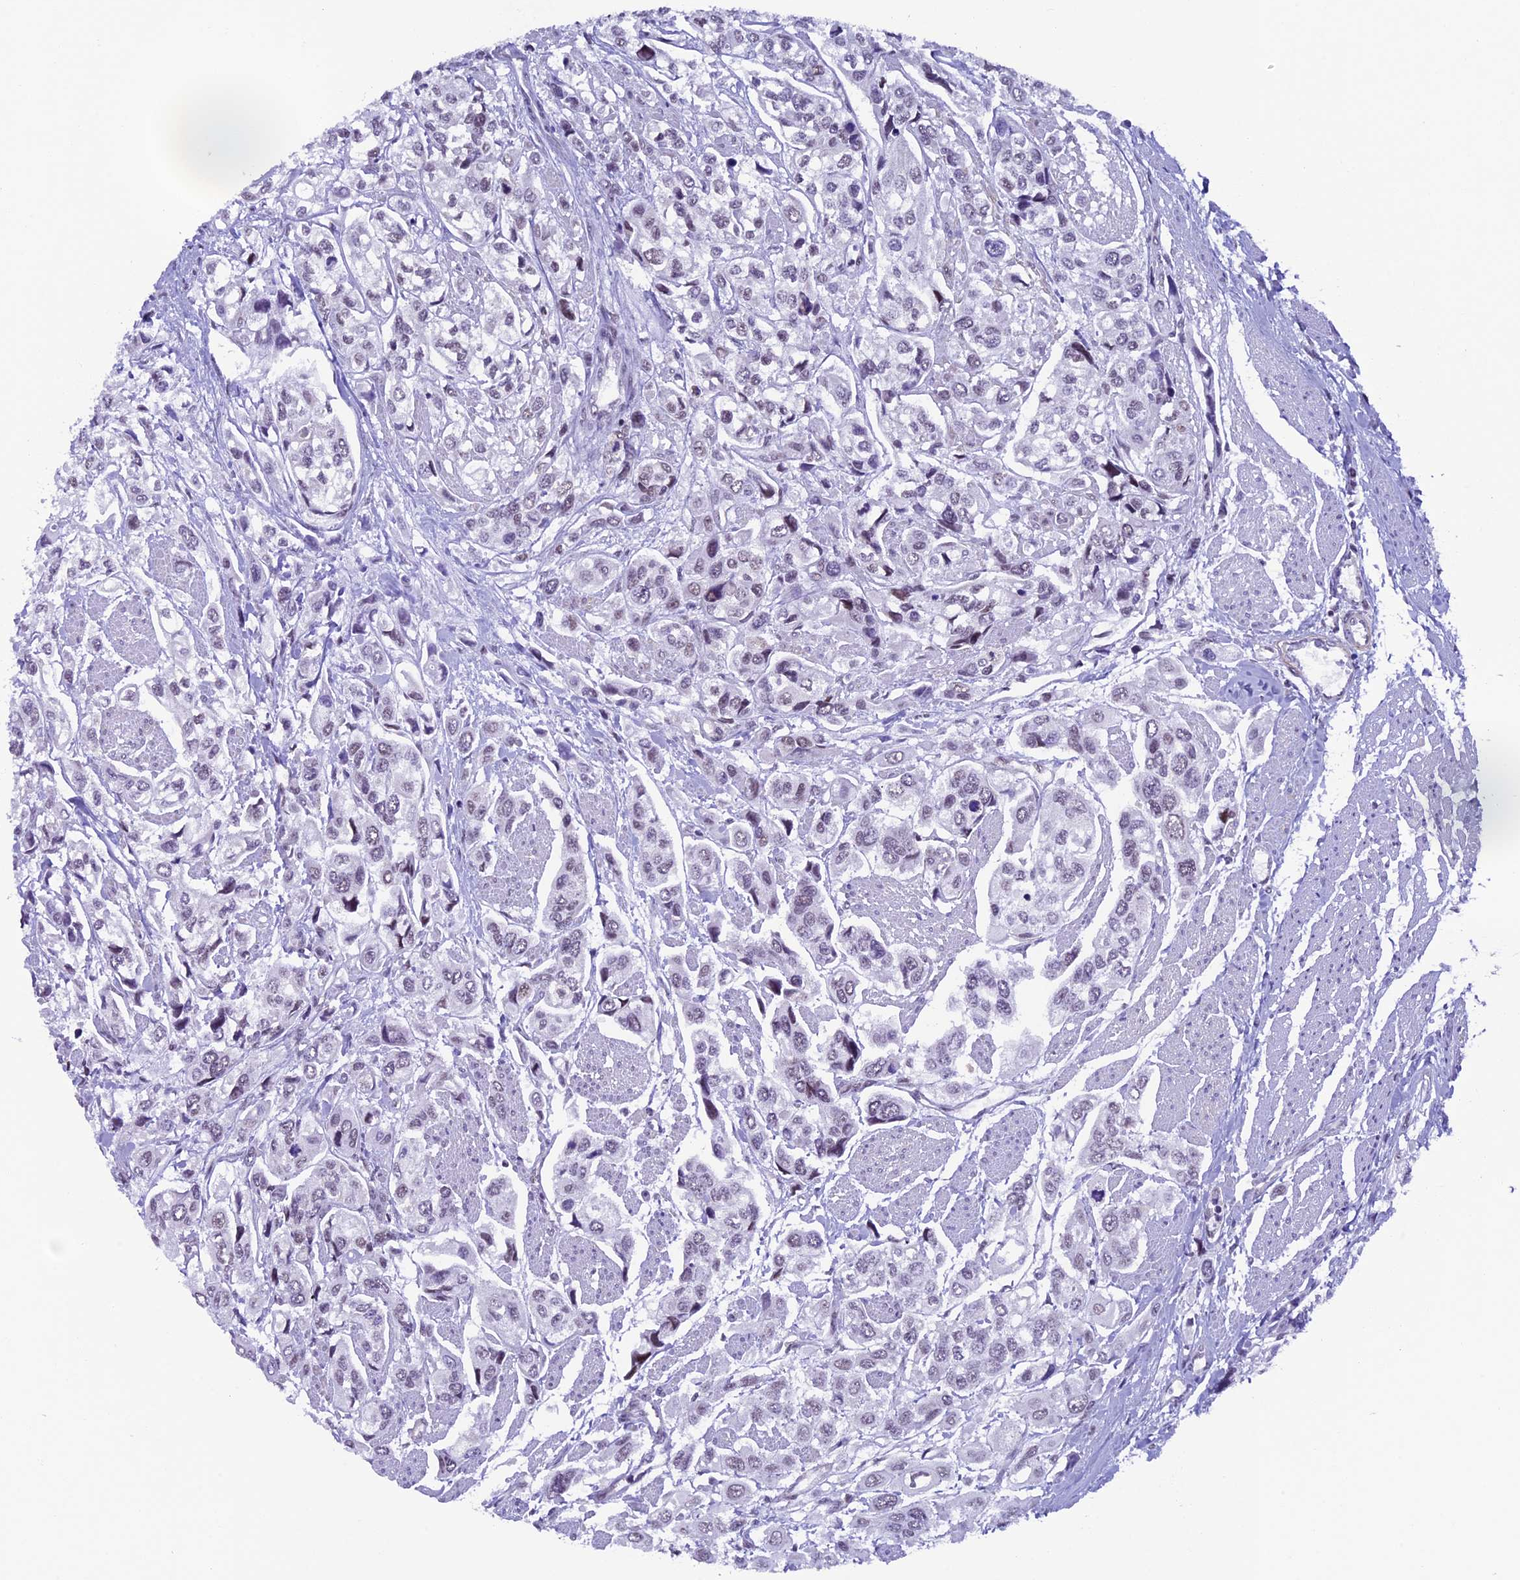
{"staining": {"intensity": "negative", "quantity": "none", "location": "none"}, "tissue": "urothelial cancer", "cell_type": "Tumor cells", "image_type": "cancer", "snomed": [{"axis": "morphology", "description": "Urothelial carcinoma, High grade"}, {"axis": "topography", "description": "Urinary bladder"}], "caption": "A high-resolution photomicrograph shows immunohistochemistry (IHC) staining of urothelial cancer, which demonstrates no significant positivity in tumor cells.", "gene": "TFAM", "patient": {"sex": "male", "age": 67}}